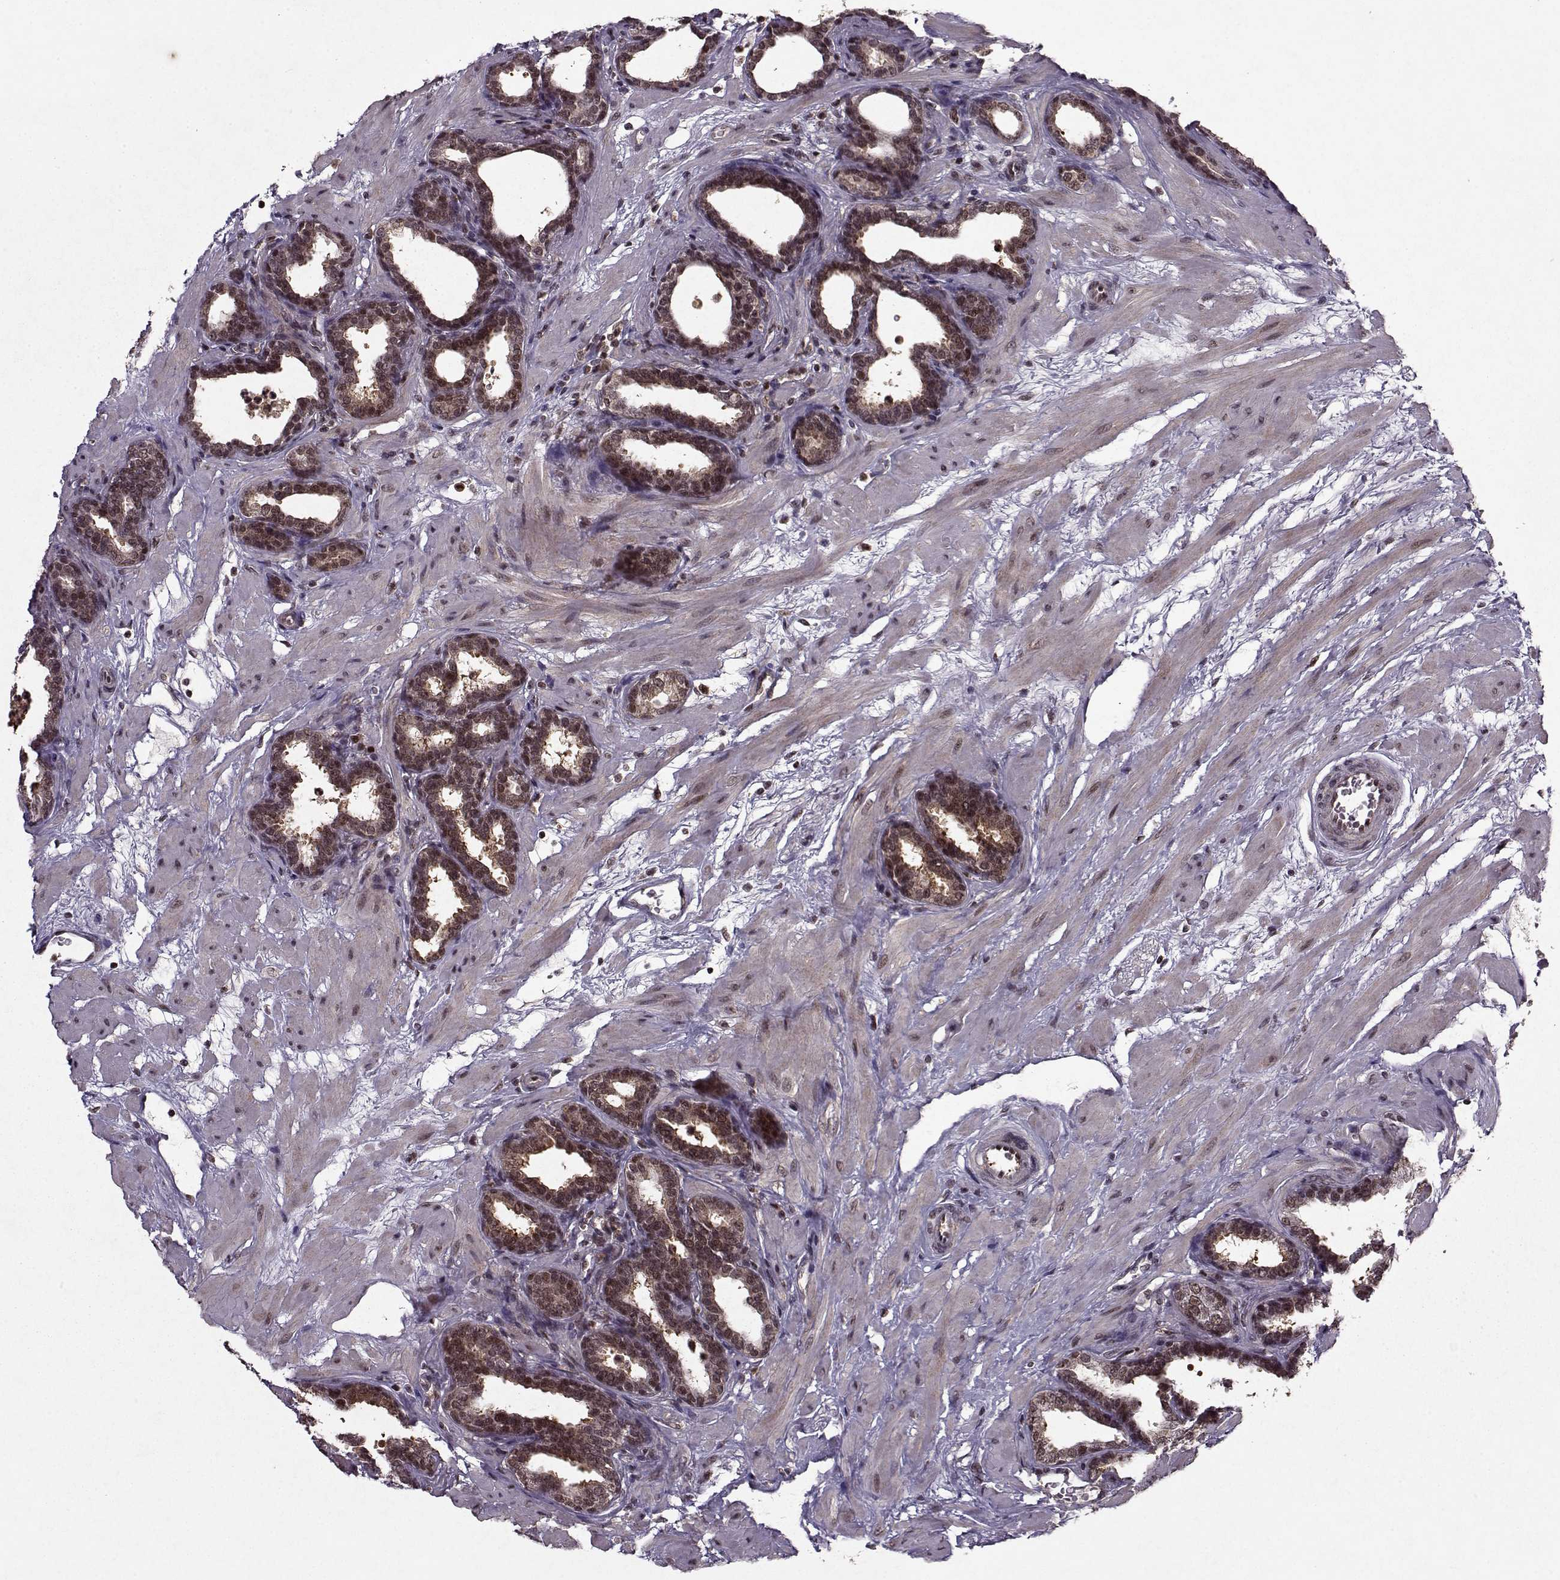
{"staining": {"intensity": "weak", "quantity": ">75%", "location": "cytoplasmic/membranous,nuclear"}, "tissue": "prostate", "cell_type": "Glandular cells", "image_type": "normal", "snomed": [{"axis": "morphology", "description": "Normal tissue, NOS"}, {"axis": "topography", "description": "Prostate"}], "caption": "The photomicrograph reveals immunohistochemical staining of normal prostate. There is weak cytoplasmic/membranous,nuclear positivity is appreciated in about >75% of glandular cells. (brown staining indicates protein expression, while blue staining denotes nuclei).", "gene": "PSMA7", "patient": {"sex": "male", "age": 37}}